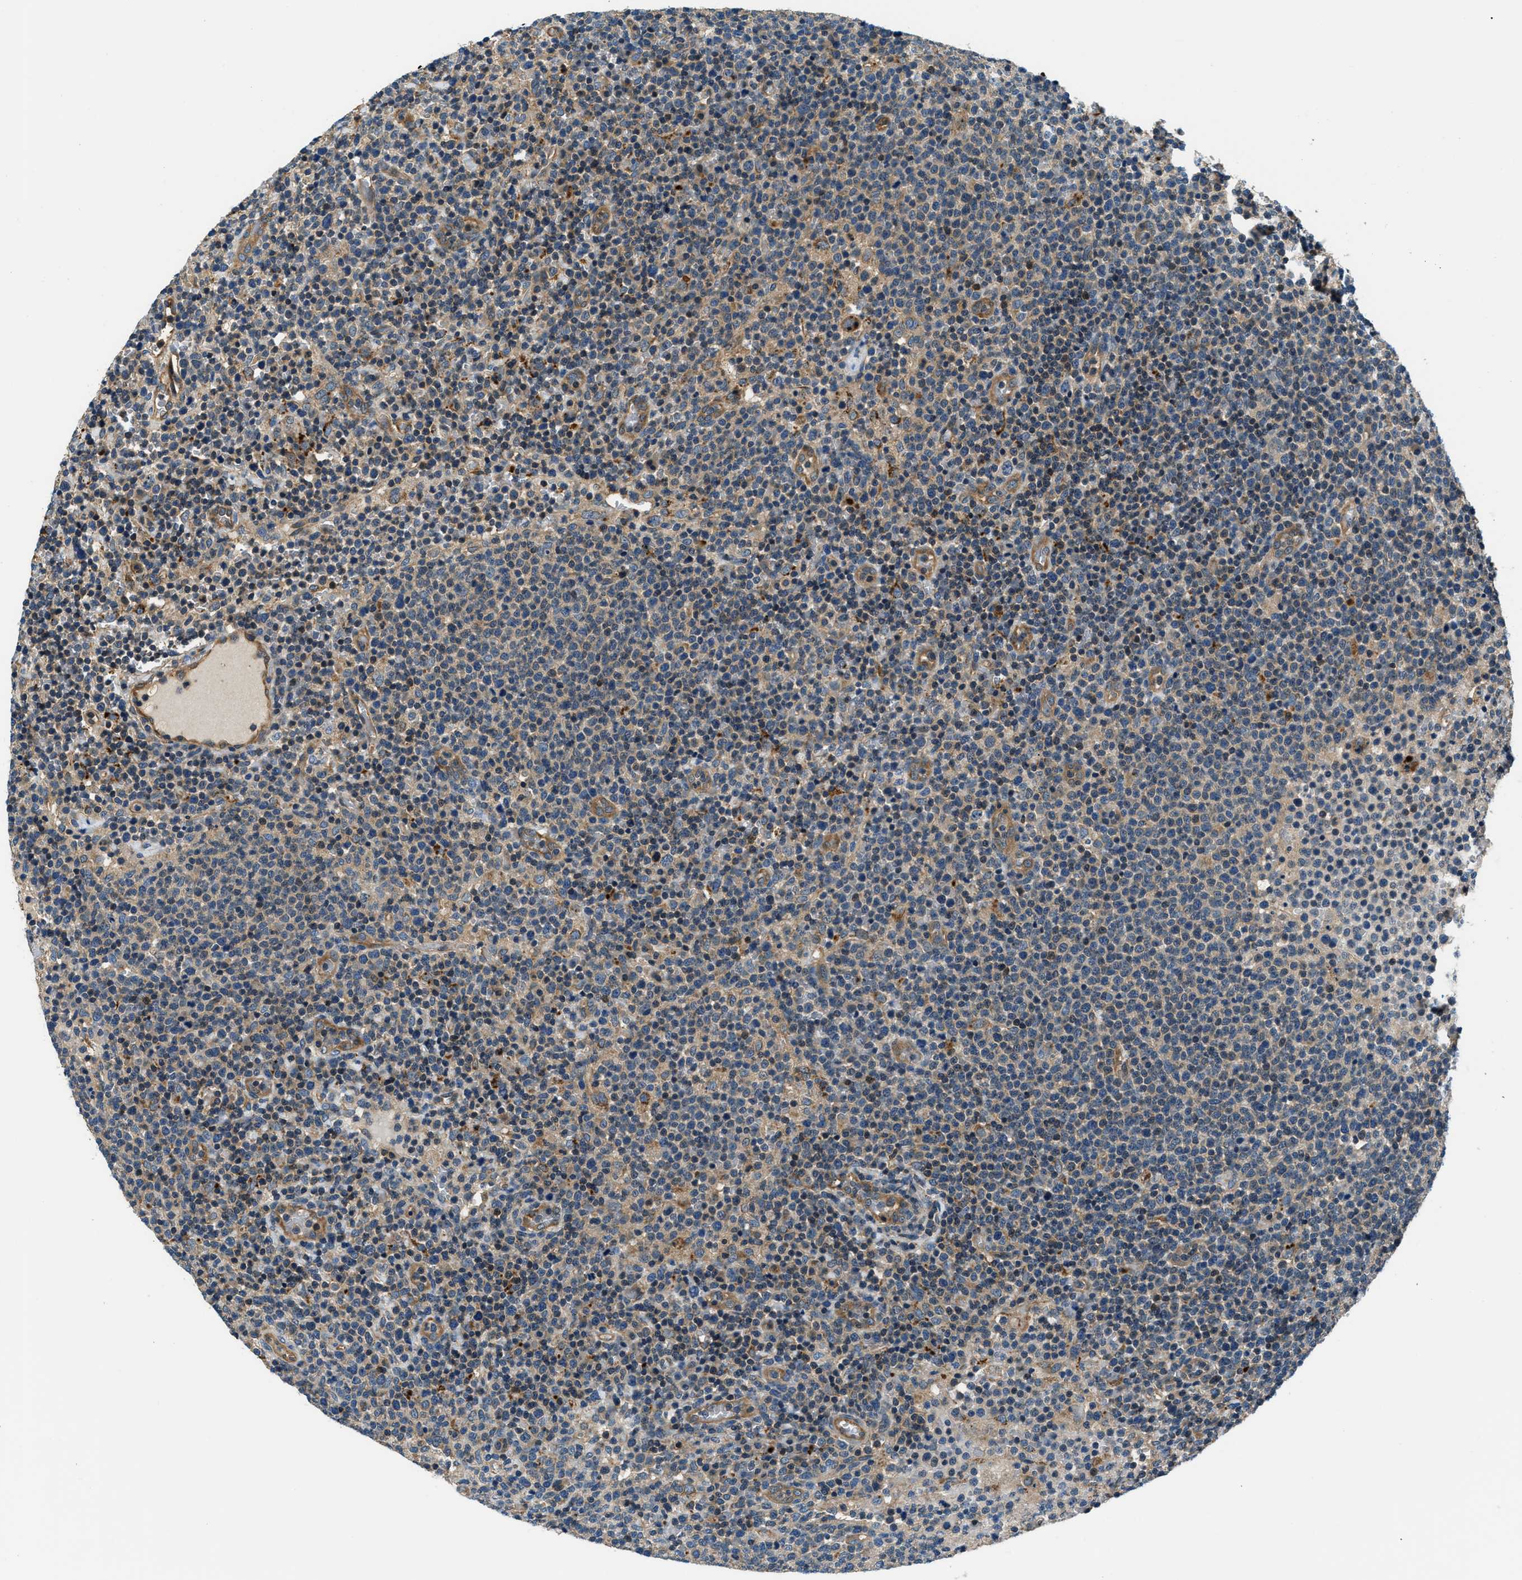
{"staining": {"intensity": "weak", "quantity": "<25%", "location": "cytoplasmic/membranous"}, "tissue": "lymphoma", "cell_type": "Tumor cells", "image_type": "cancer", "snomed": [{"axis": "morphology", "description": "Malignant lymphoma, non-Hodgkin's type, High grade"}, {"axis": "topography", "description": "Lymph node"}], "caption": "Lymphoma was stained to show a protein in brown. There is no significant positivity in tumor cells.", "gene": "SLC19A2", "patient": {"sex": "male", "age": 61}}